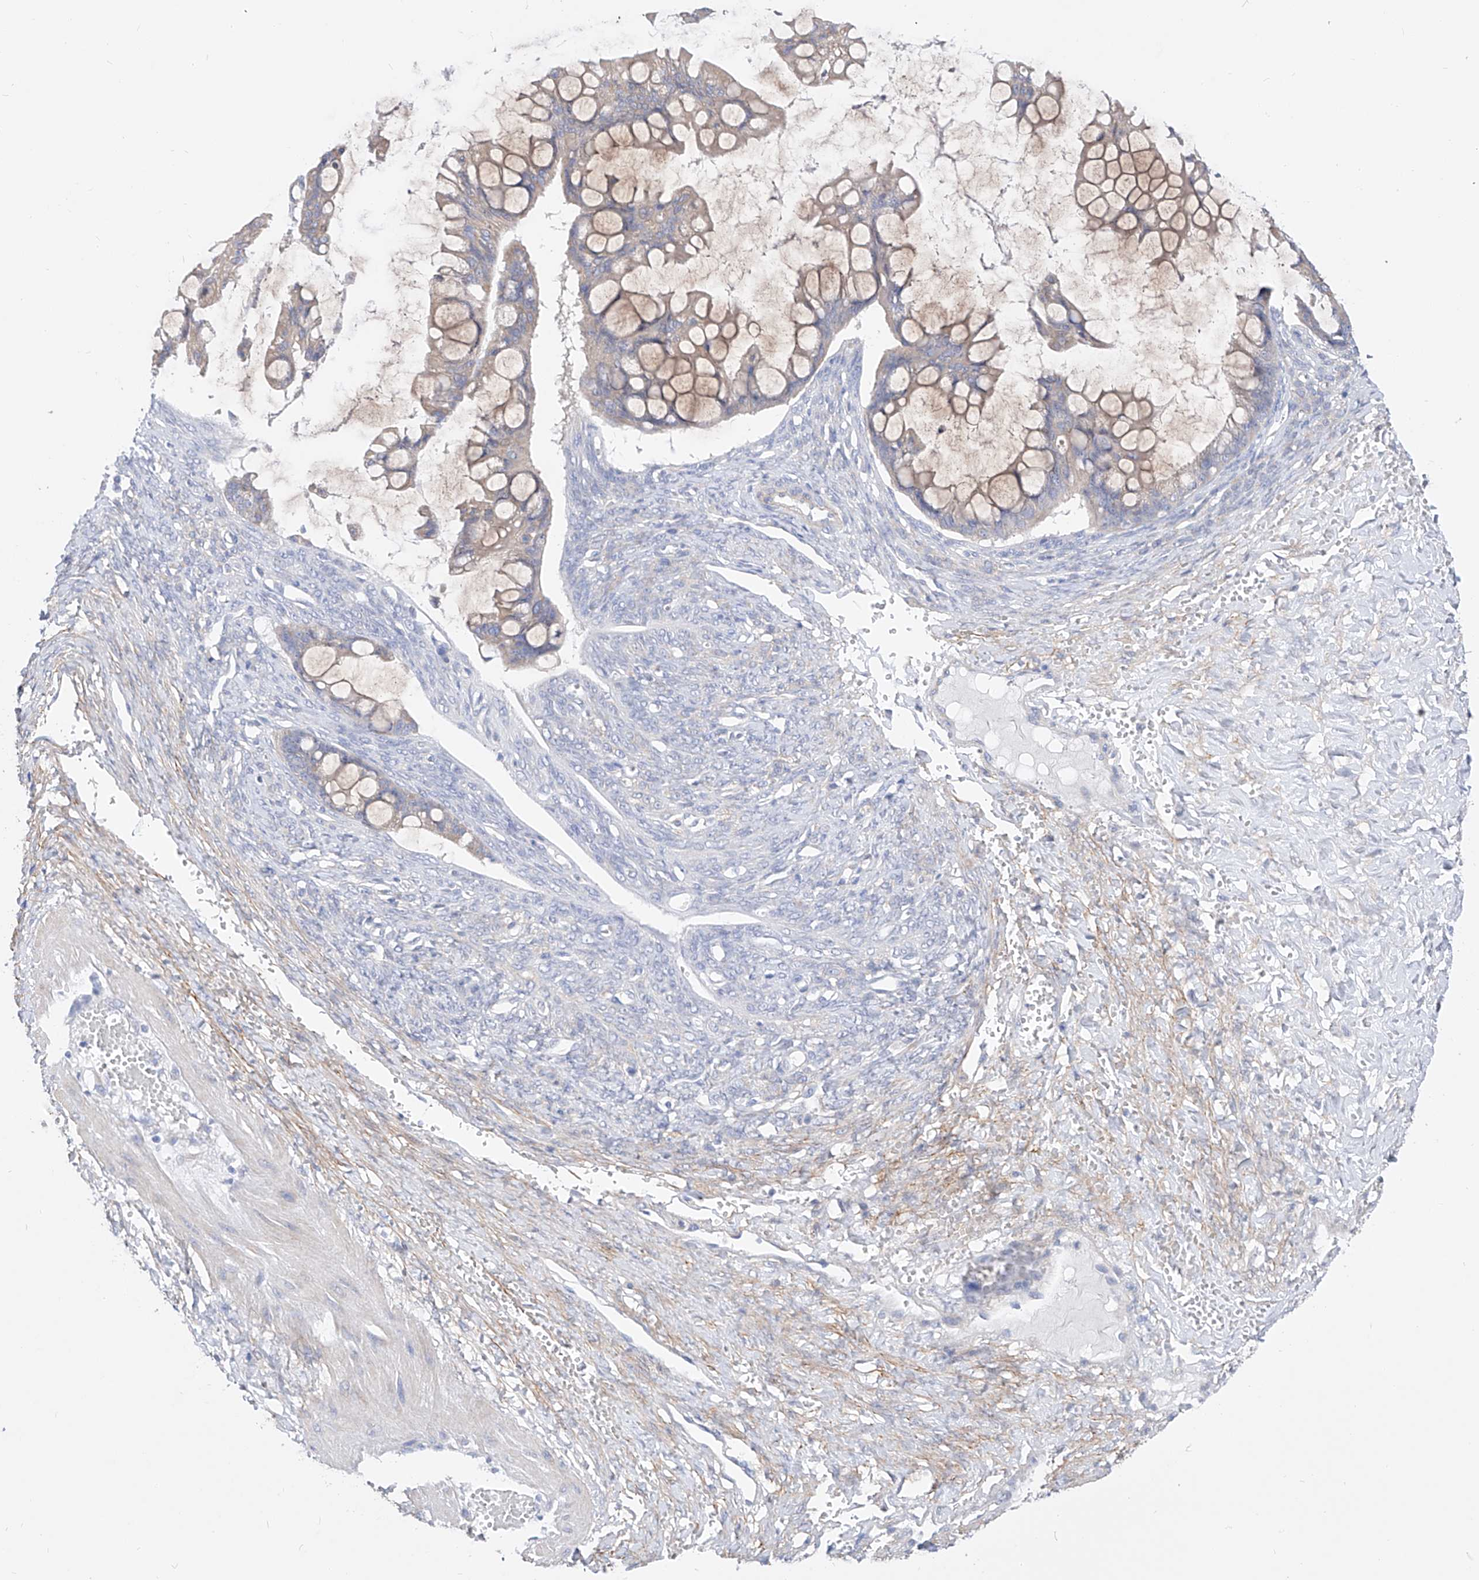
{"staining": {"intensity": "weak", "quantity": "<25%", "location": "cytoplasmic/membranous"}, "tissue": "ovarian cancer", "cell_type": "Tumor cells", "image_type": "cancer", "snomed": [{"axis": "morphology", "description": "Cystadenocarcinoma, mucinous, NOS"}, {"axis": "topography", "description": "Ovary"}], "caption": "This is an immunohistochemistry photomicrograph of ovarian mucinous cystadenocarcinoma. There is no staining in tumor cells.", "gene": "UFL1", "patient": {"sex": "female", "age": 73}}